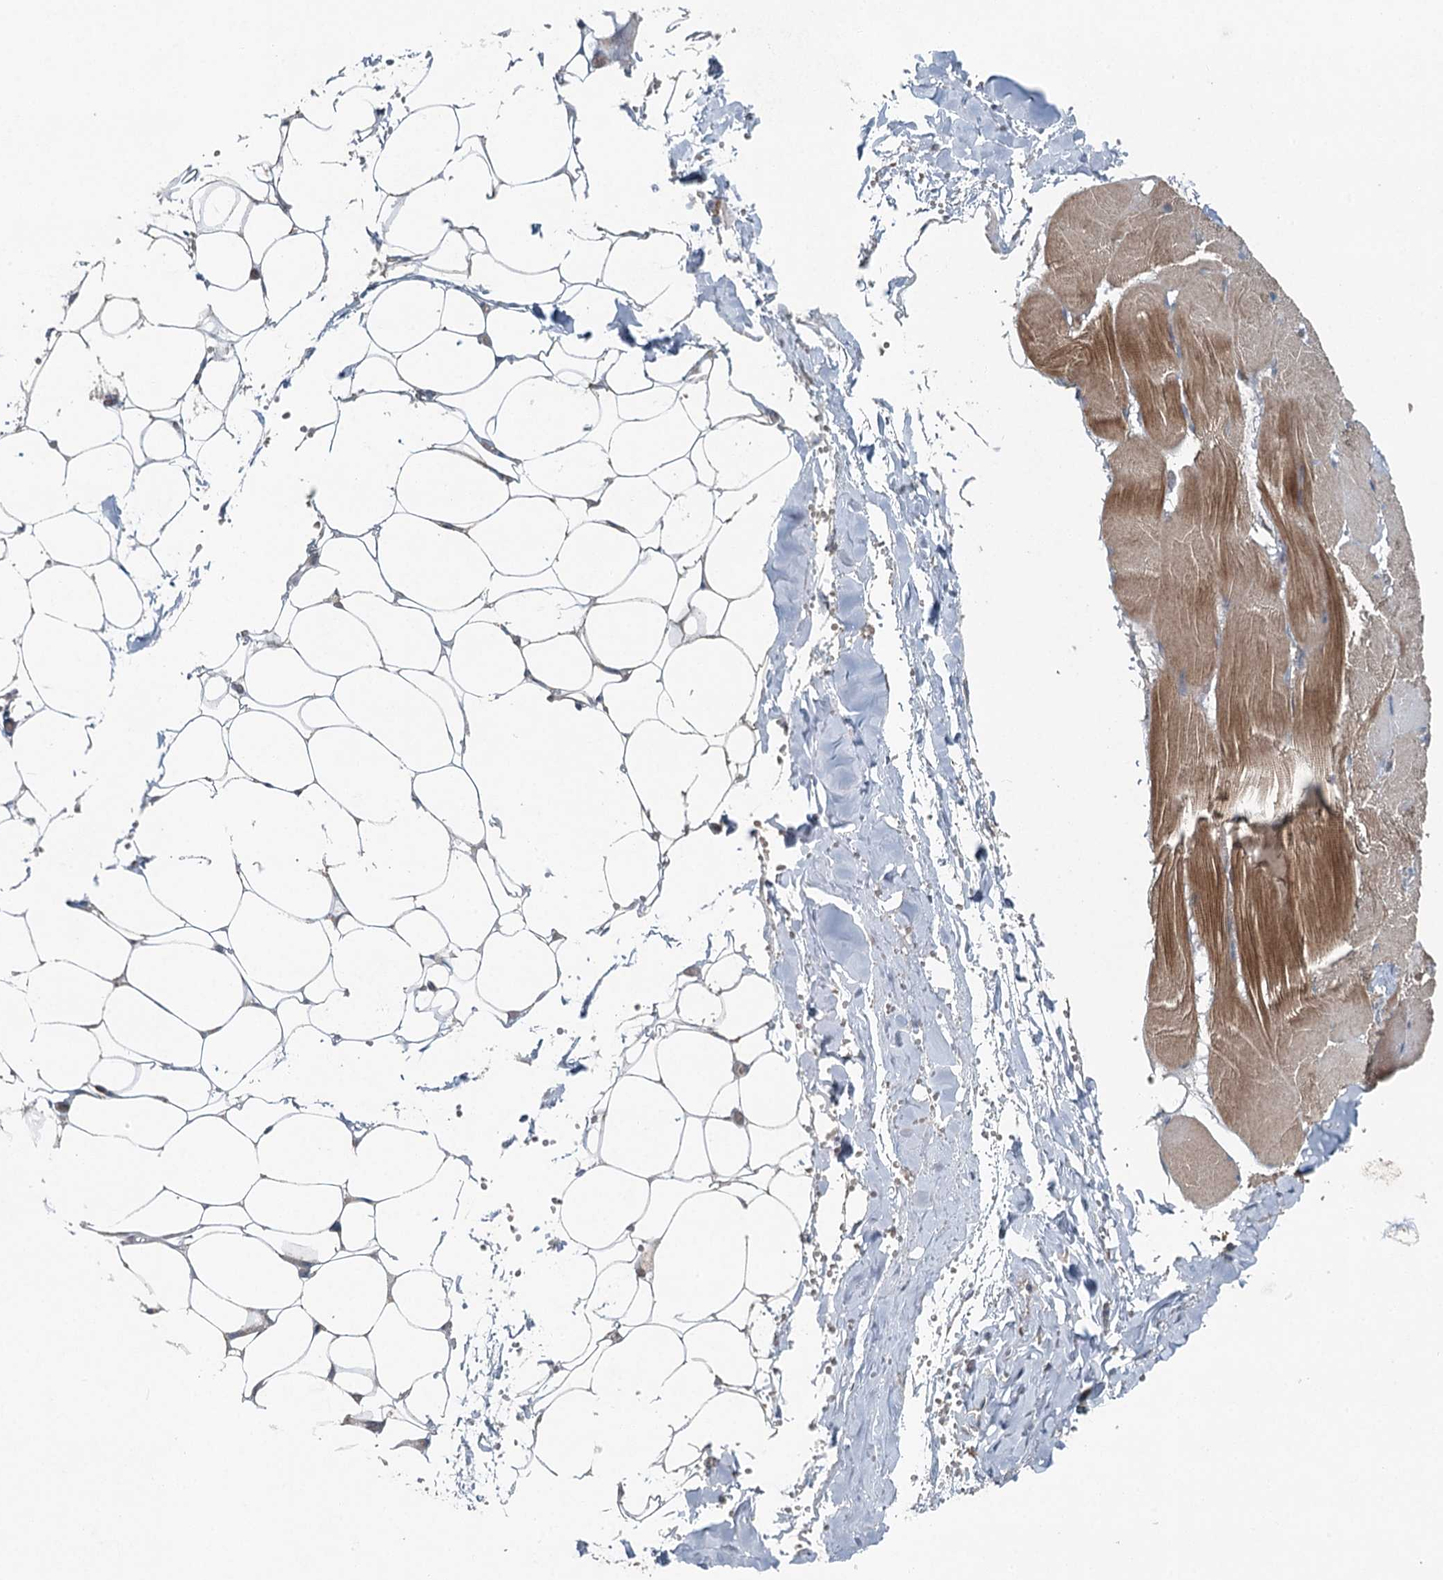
{"staining": {"intensity": "negative", "quantity": "none", "location": "none"}, "tissue": "adipose tissue", "cell_type": "Adipocytes", "image_type": "normal", "snomed": [{"axis": "morphology", "description": "Normal tissue, NOS"}, {"axis": "topography", "description": "Skeletal muscle"}, {"axis": "topography", "description": "Peripheral nerve tissue"}], "caption": "Immunohistochemistry image of normal adipose tissue: human adipose tissue stained with DAB exhibits no significant protein positivity in adipocytes. (DAB immunohistochemistry with hematoxylin counter stain).", "gene": "SKIC3", "patient": {"sex": "female", "age": 55}}